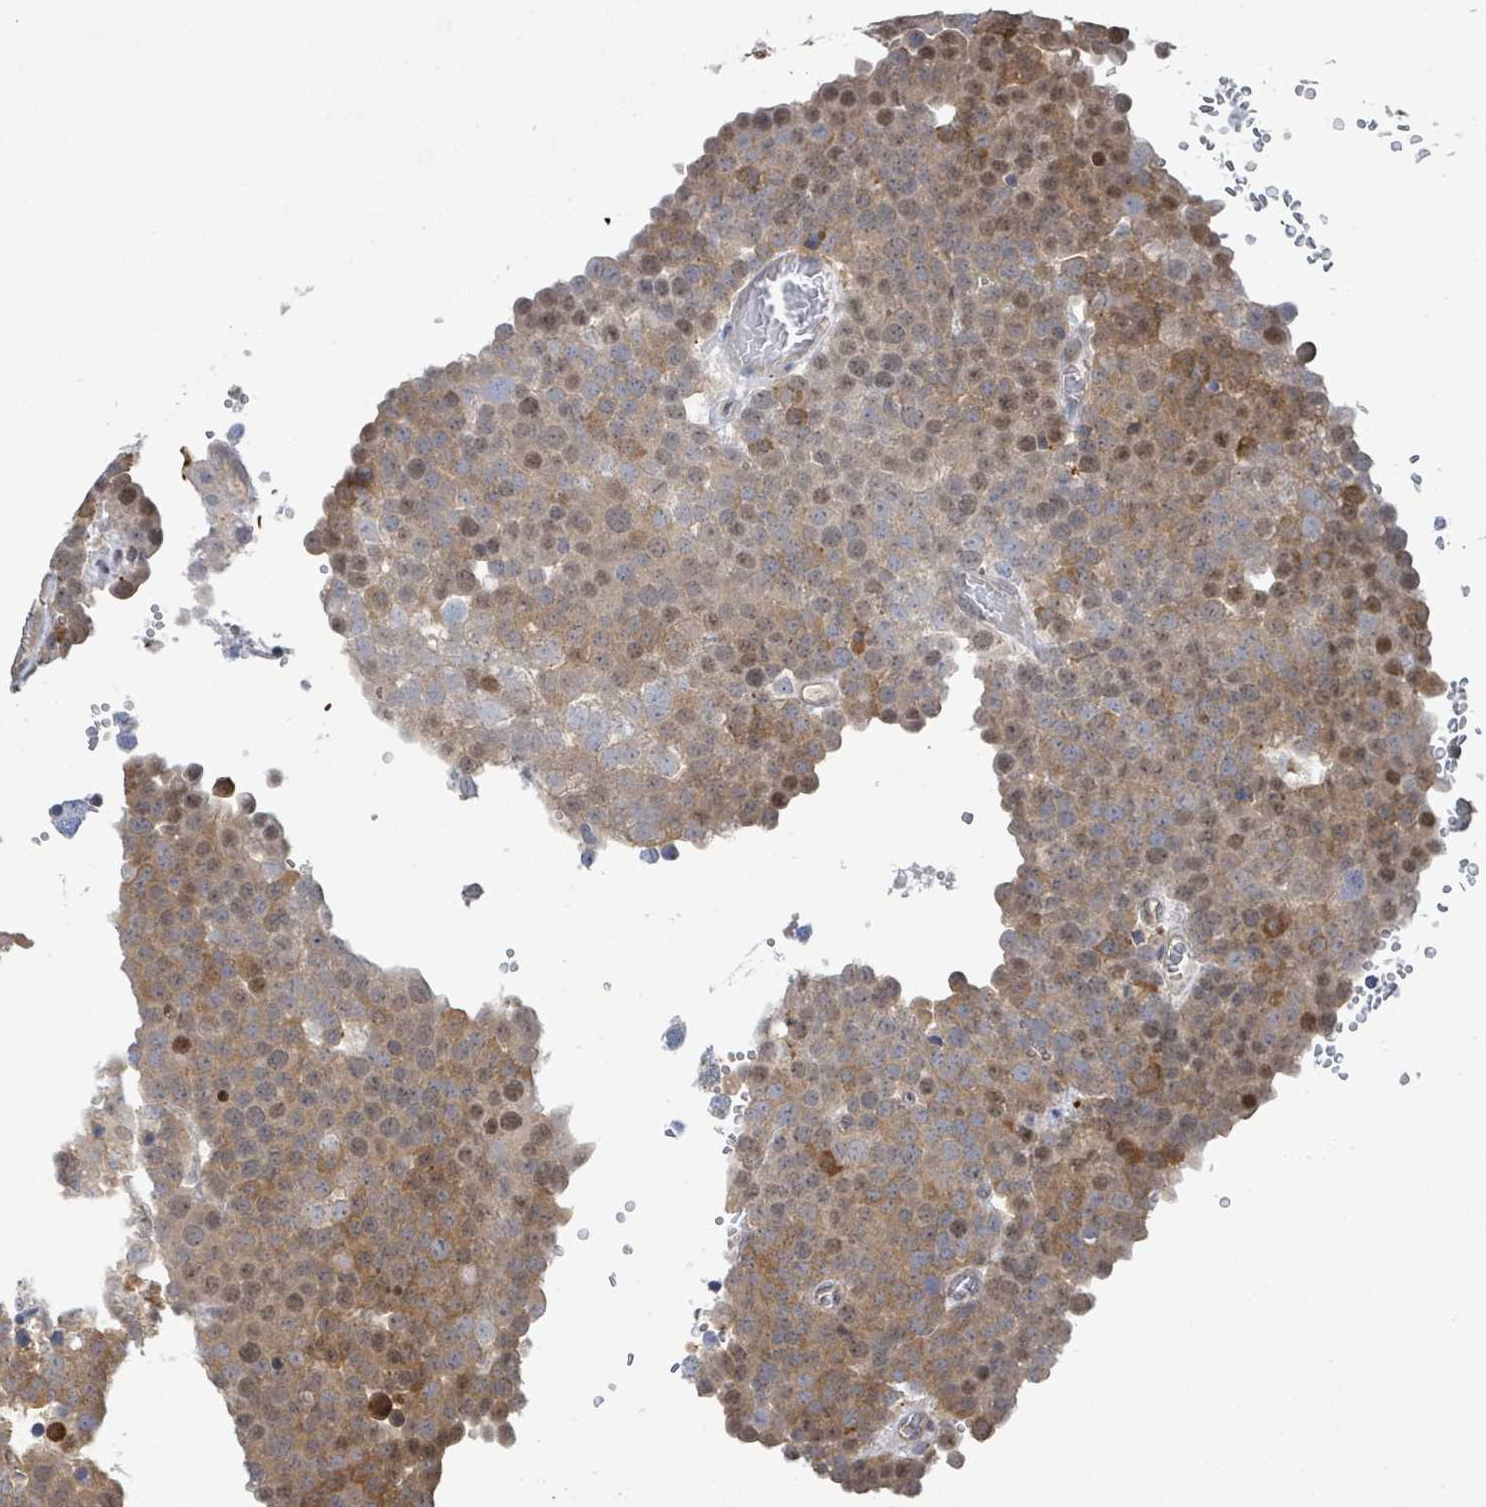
{"staining": {"intensity": "moderate", "quantity": ">75%", "location": "cytoplasmic/membranous"}, "tissue": "testis cancer", "cell_type": "Tumor cells", "image_type": "cancer", "snomed": [{"axis": "morphology", "description": "Normal tissue, NOS"}, {"axis": "morphology", "description": "Seminoma, NOS"}, {"axis": "topography", "description": "Testis"}], "caption": "A photomicrograph showing moderate cytoplasmic/membranous staining in approximately >75% of tumor cells in testis seminoma, as visualized by brown immunohistochemical staining.", "gene": "PGAM1", "patient": {"sex": "male", "age": 71}}